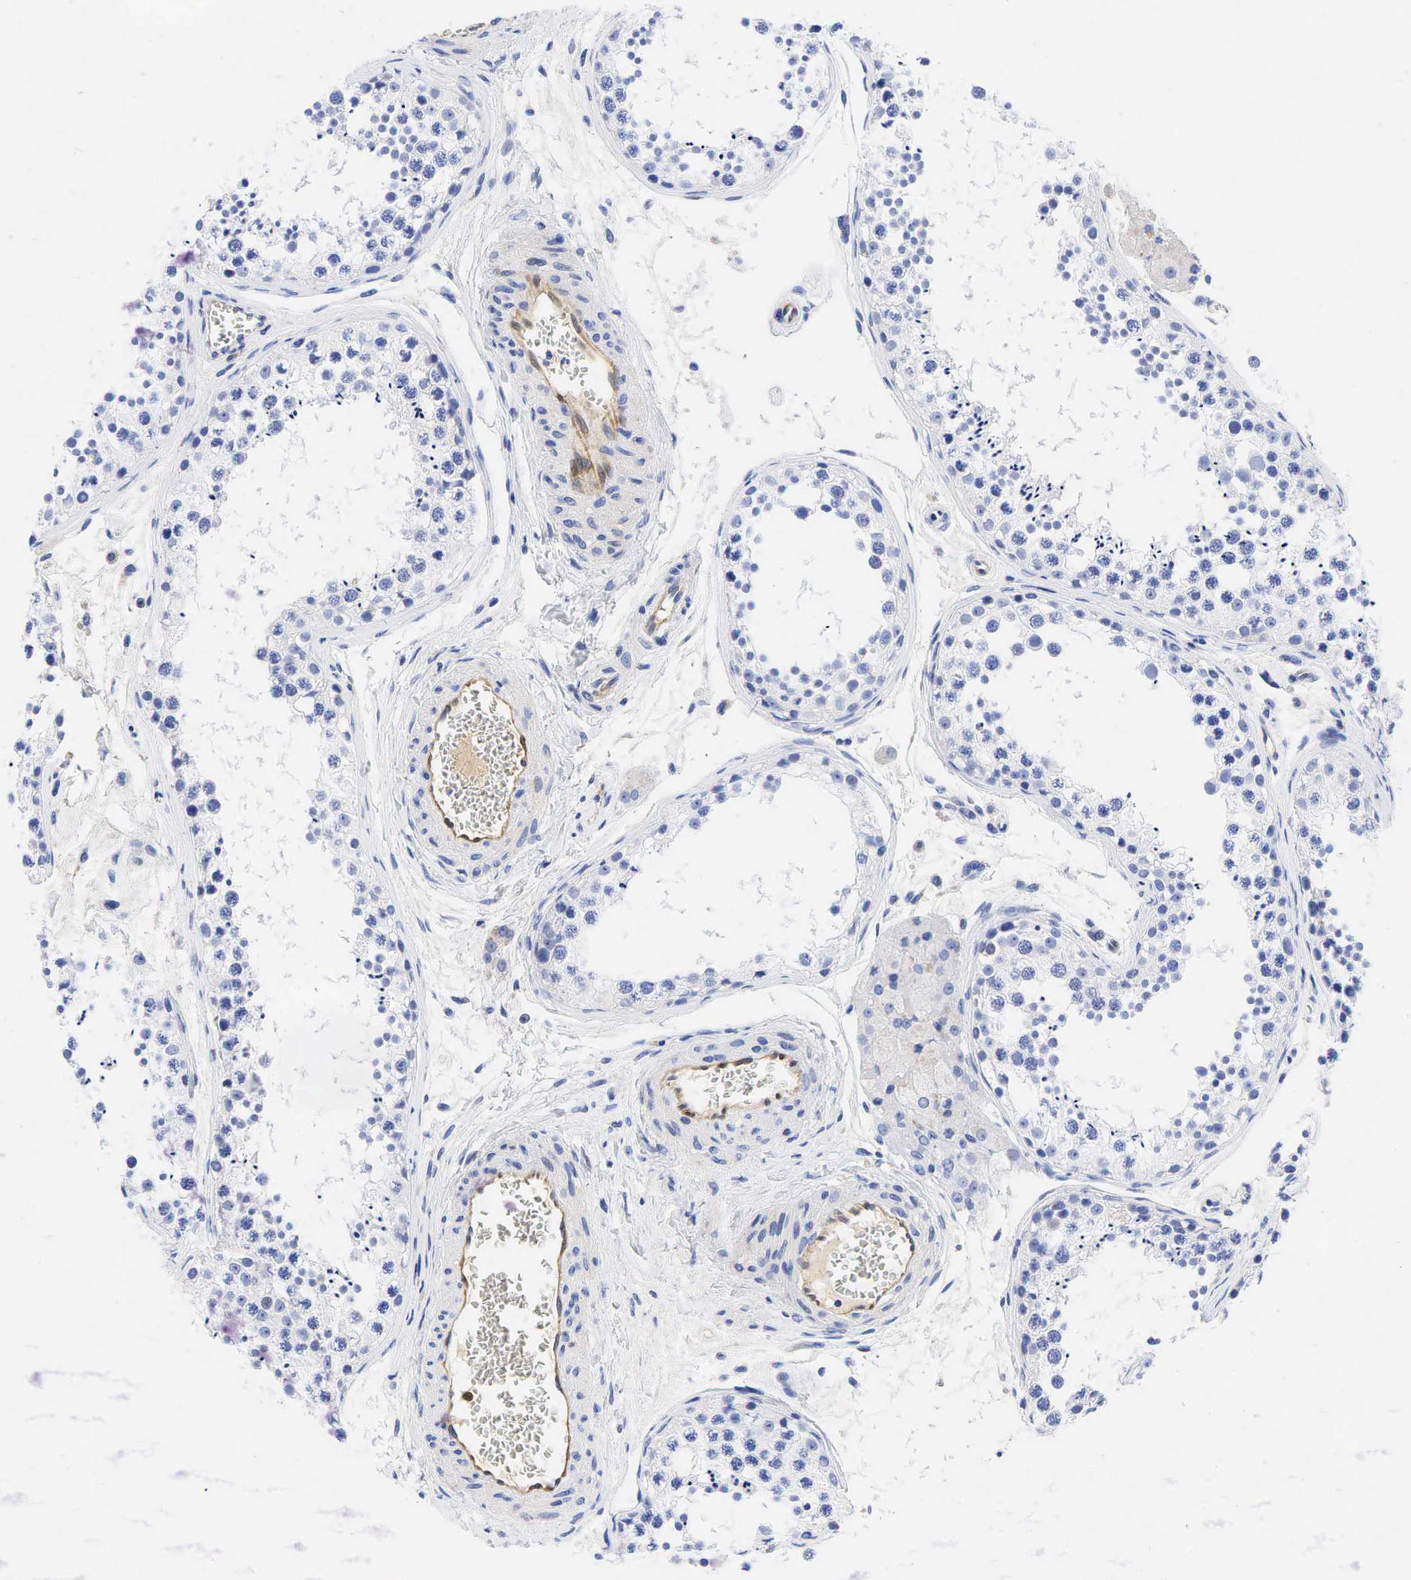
{"staining": {"intensity": "negative", "quantity": "none", "location": "none"}, "tissue": "testis", "cell_type": "Cells in seminiferous ducts", "image_type": "normal", "snomed": [{"axis": "morphology", "description": "Normal tissue, NOS"}, {"axis": "topography", "description": "Testis"}], "caption": "Immunohistochemical staining of benign human testis reveals no significant positivity in cells in seminiferous ducts. (DAB immunohistochemistry (IHC) with hematoxylin counter stain).", "gene": "TNFRSF8", "patient": {"sex": "male", "age": 57}}